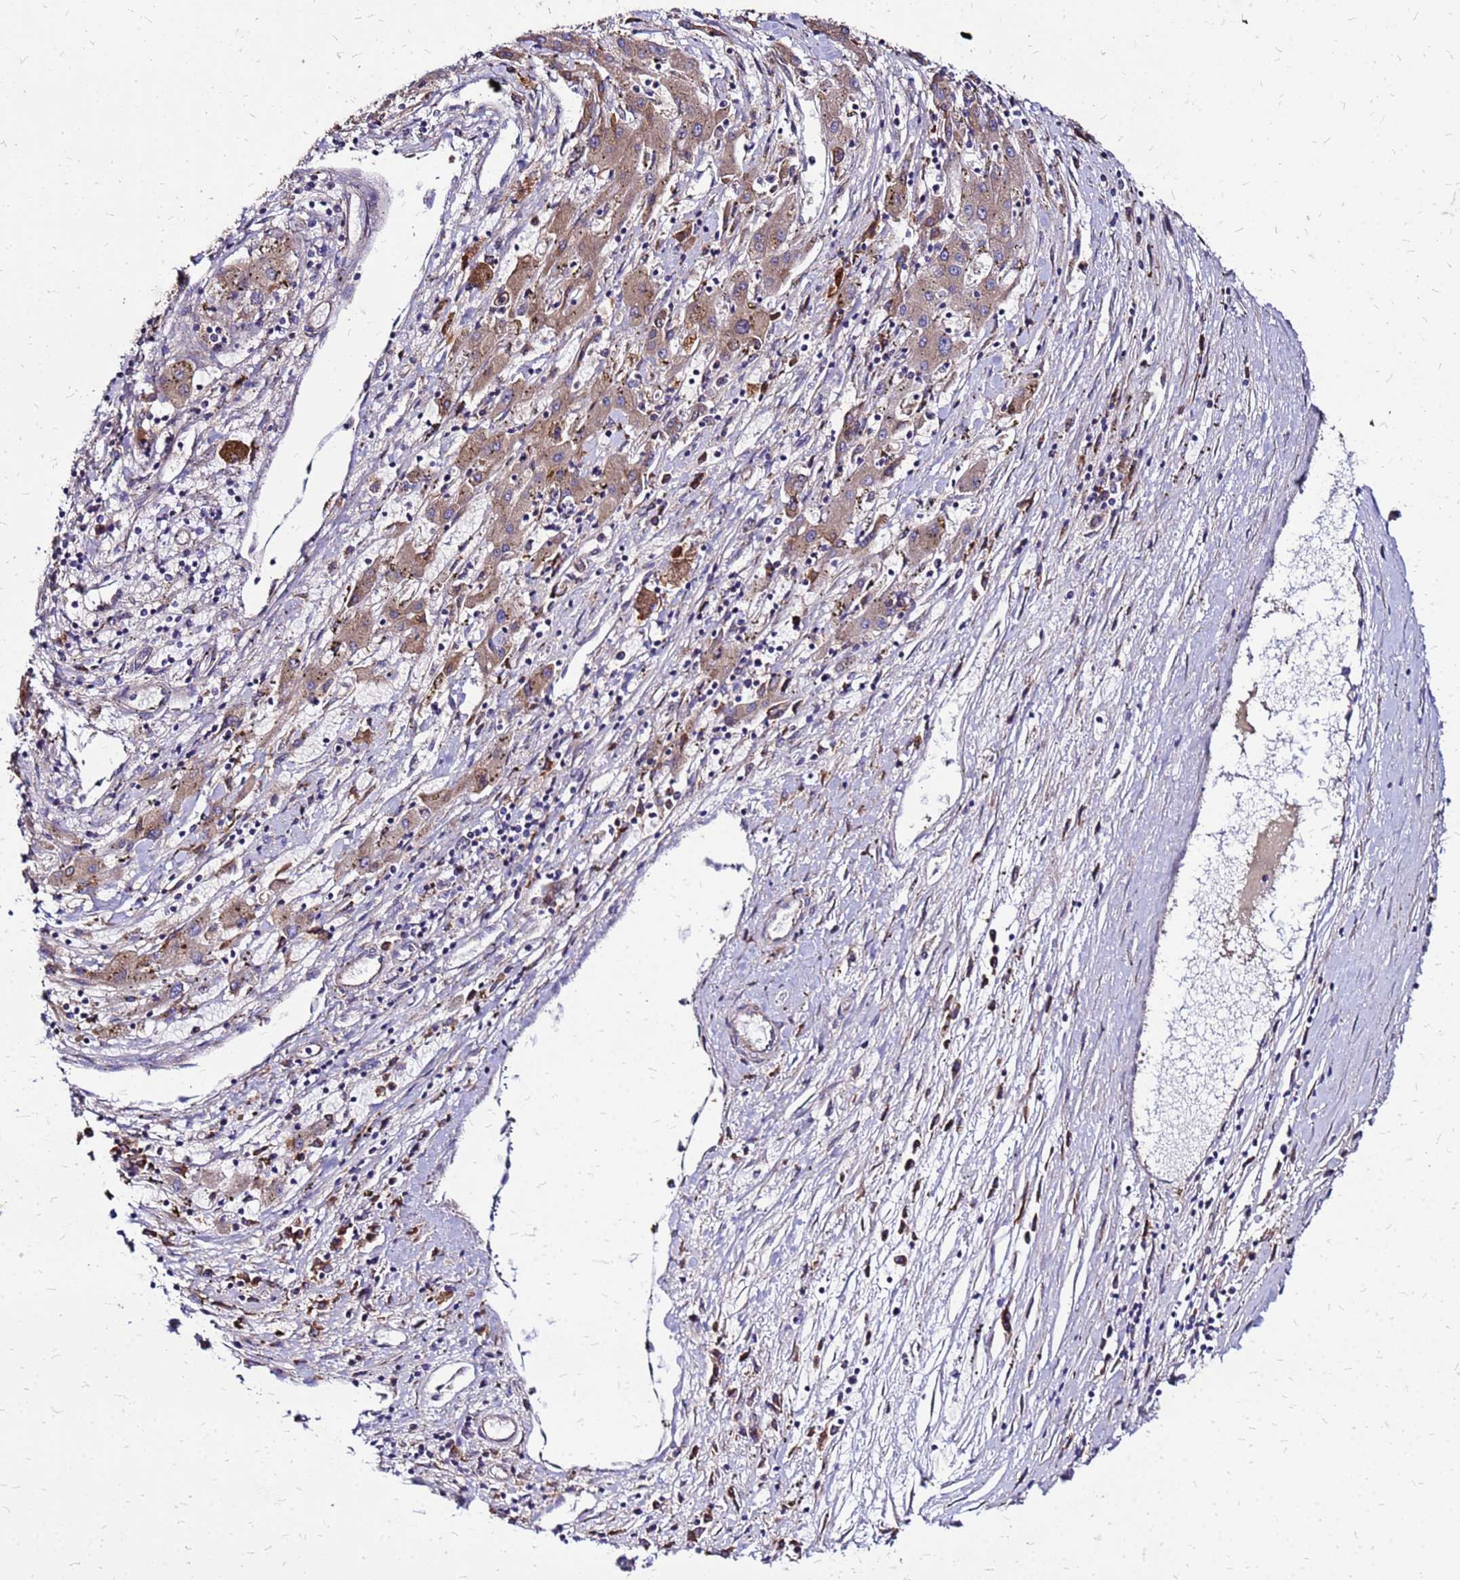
{"staining": {"intensity": "moderate", "quantity": ">75%", "location": "cytoplasmic/membranous"}, "tissue": "liver cancer", "cell_type": "Tumor cells", "image_type": "cancer", "snomed": [{"axis": "morphology", "description": "Carcinoma, Hepatocellular, NOS"}, {"axis": "topography", "description": "Liver"}], "caption": "Immunohistochemical staining of human liver cancer demonstrates medium levels of moderate cytoplasmic/membranous protein positivity in about >75% of tumor cells.", "gene": "VMO1", "patient": {"sex": "male", "age": 72}}